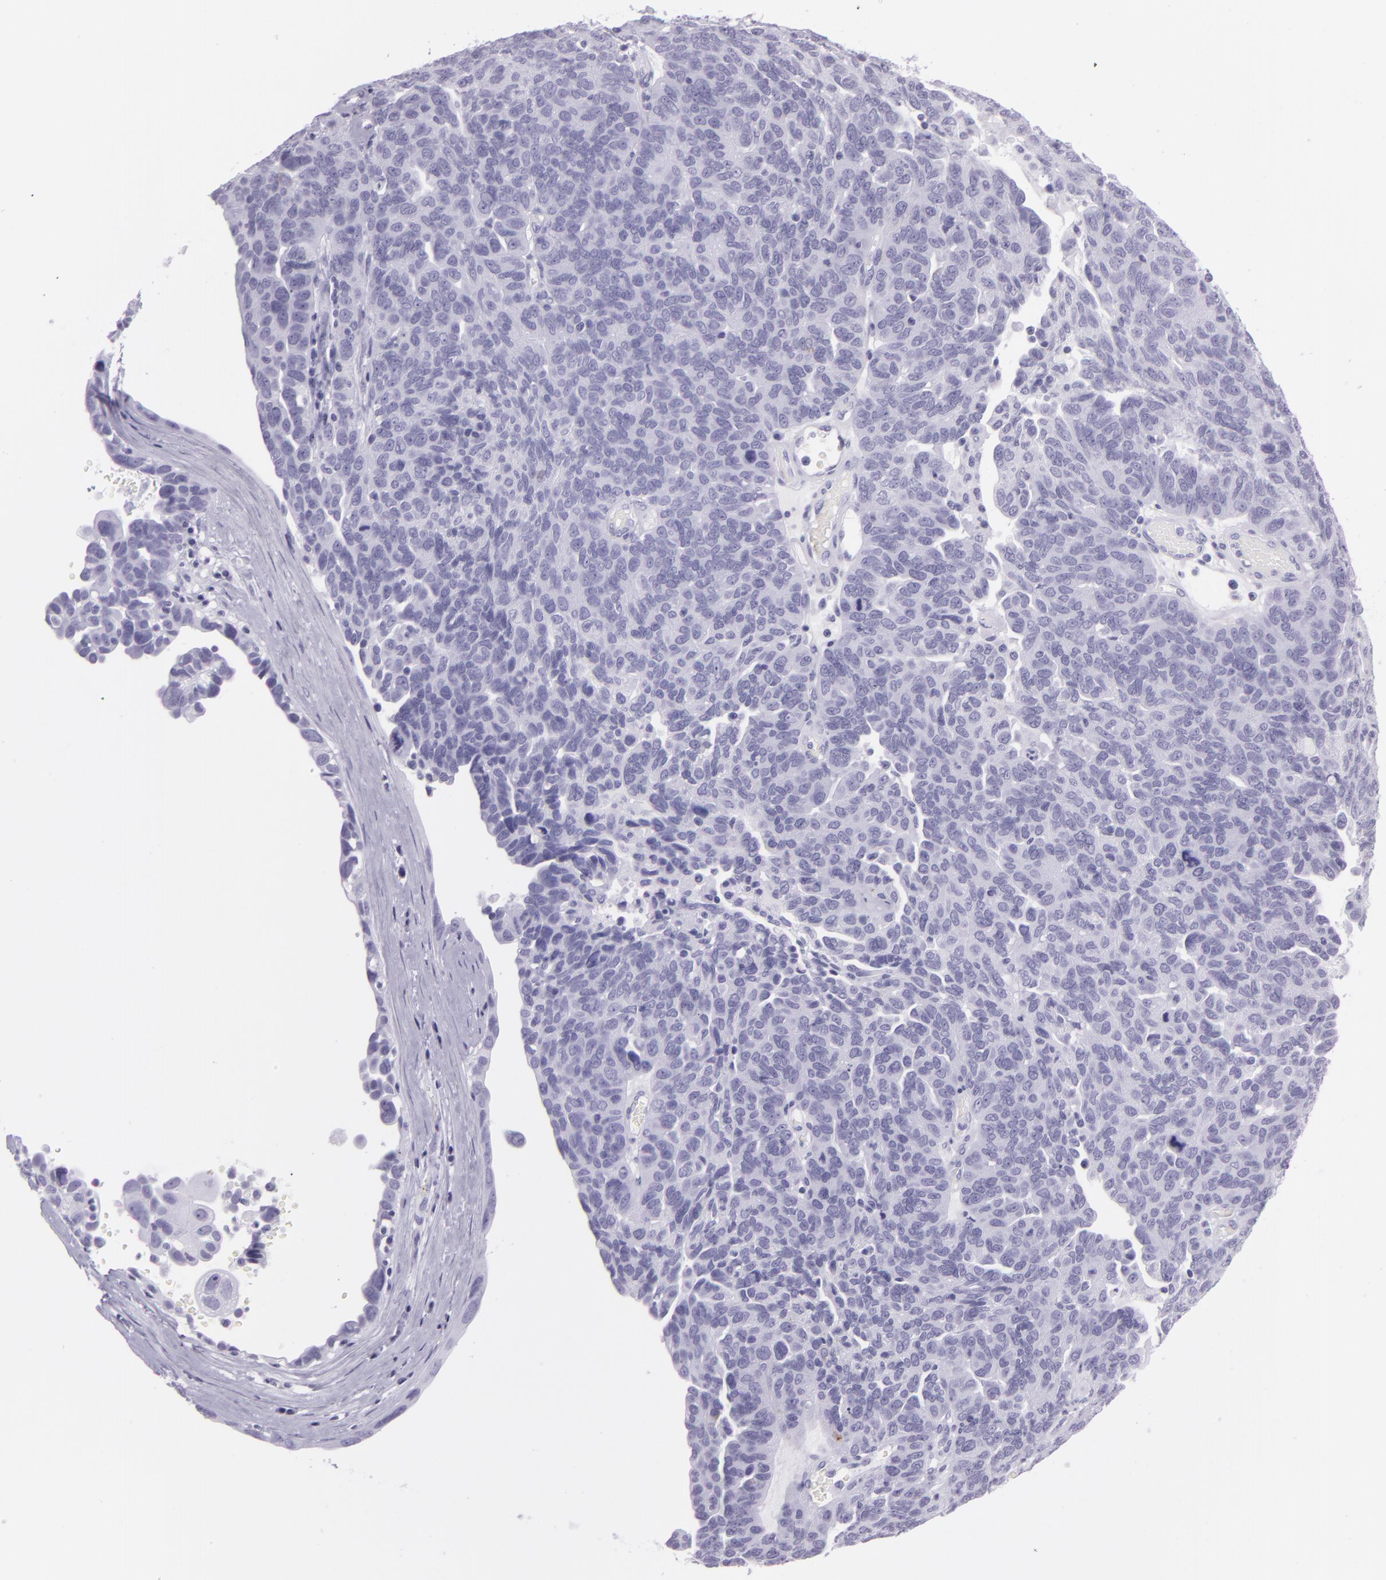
{"staining": {"intensity": "negative", "quantity": "none", "location": "none"}, "tissue": "ovarian cancer", "cell_type": "Tumor cells", "image_type": "cancer", "snomed": [{"axis": "morphology", "description": "Cystadenocarcinoma, serous, NOS"}, {"axis": "topography", "description": "Ovary"}], "caption": "Ovarian cancer stained for a protein using immunohistochemistry (IHC) demonstrates no positivity tumor cells.", "gene": "MUC6", "patient": {"sex": "female", "age": 64}}